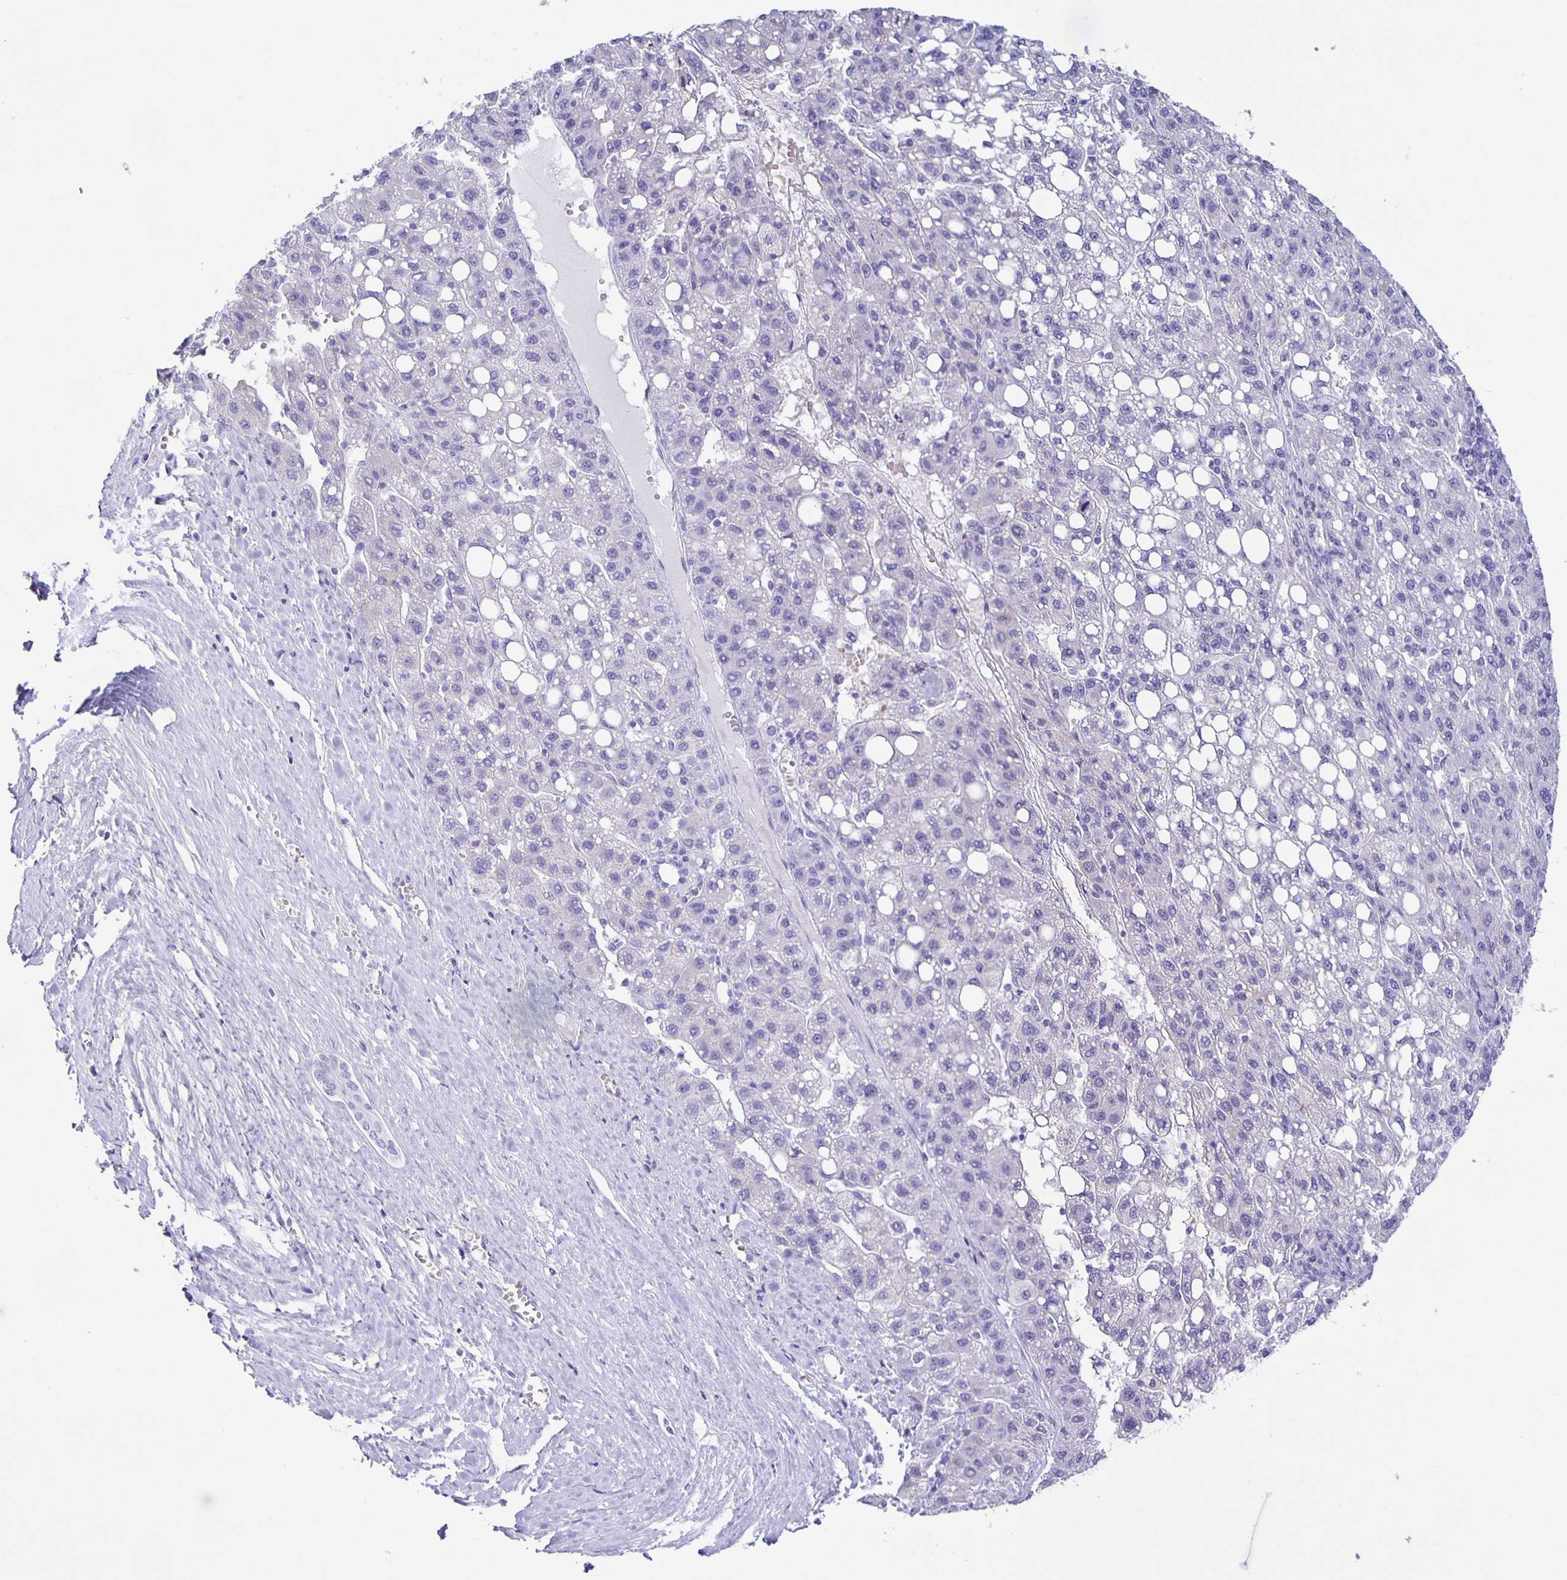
{"staining": {"intensity": "negative", "quantity": "none", "location": "none"}, "tissue": "liver cancer", "cell_type": "Tumor cells", "image_type": "cancer", "snomed": [{"axis": "morphology", "description": "Carcinoma, Hepatocellular, NOS"}, {"axis": "topography", "description": "Liver"}], "caption": "This is an immunohistochemistry histopathology image of liver hepatocellular carcinoma. There is no positivity in tumor cells.", "gene": "AQP6", "patient": {"sex": "female", "age": 82}}